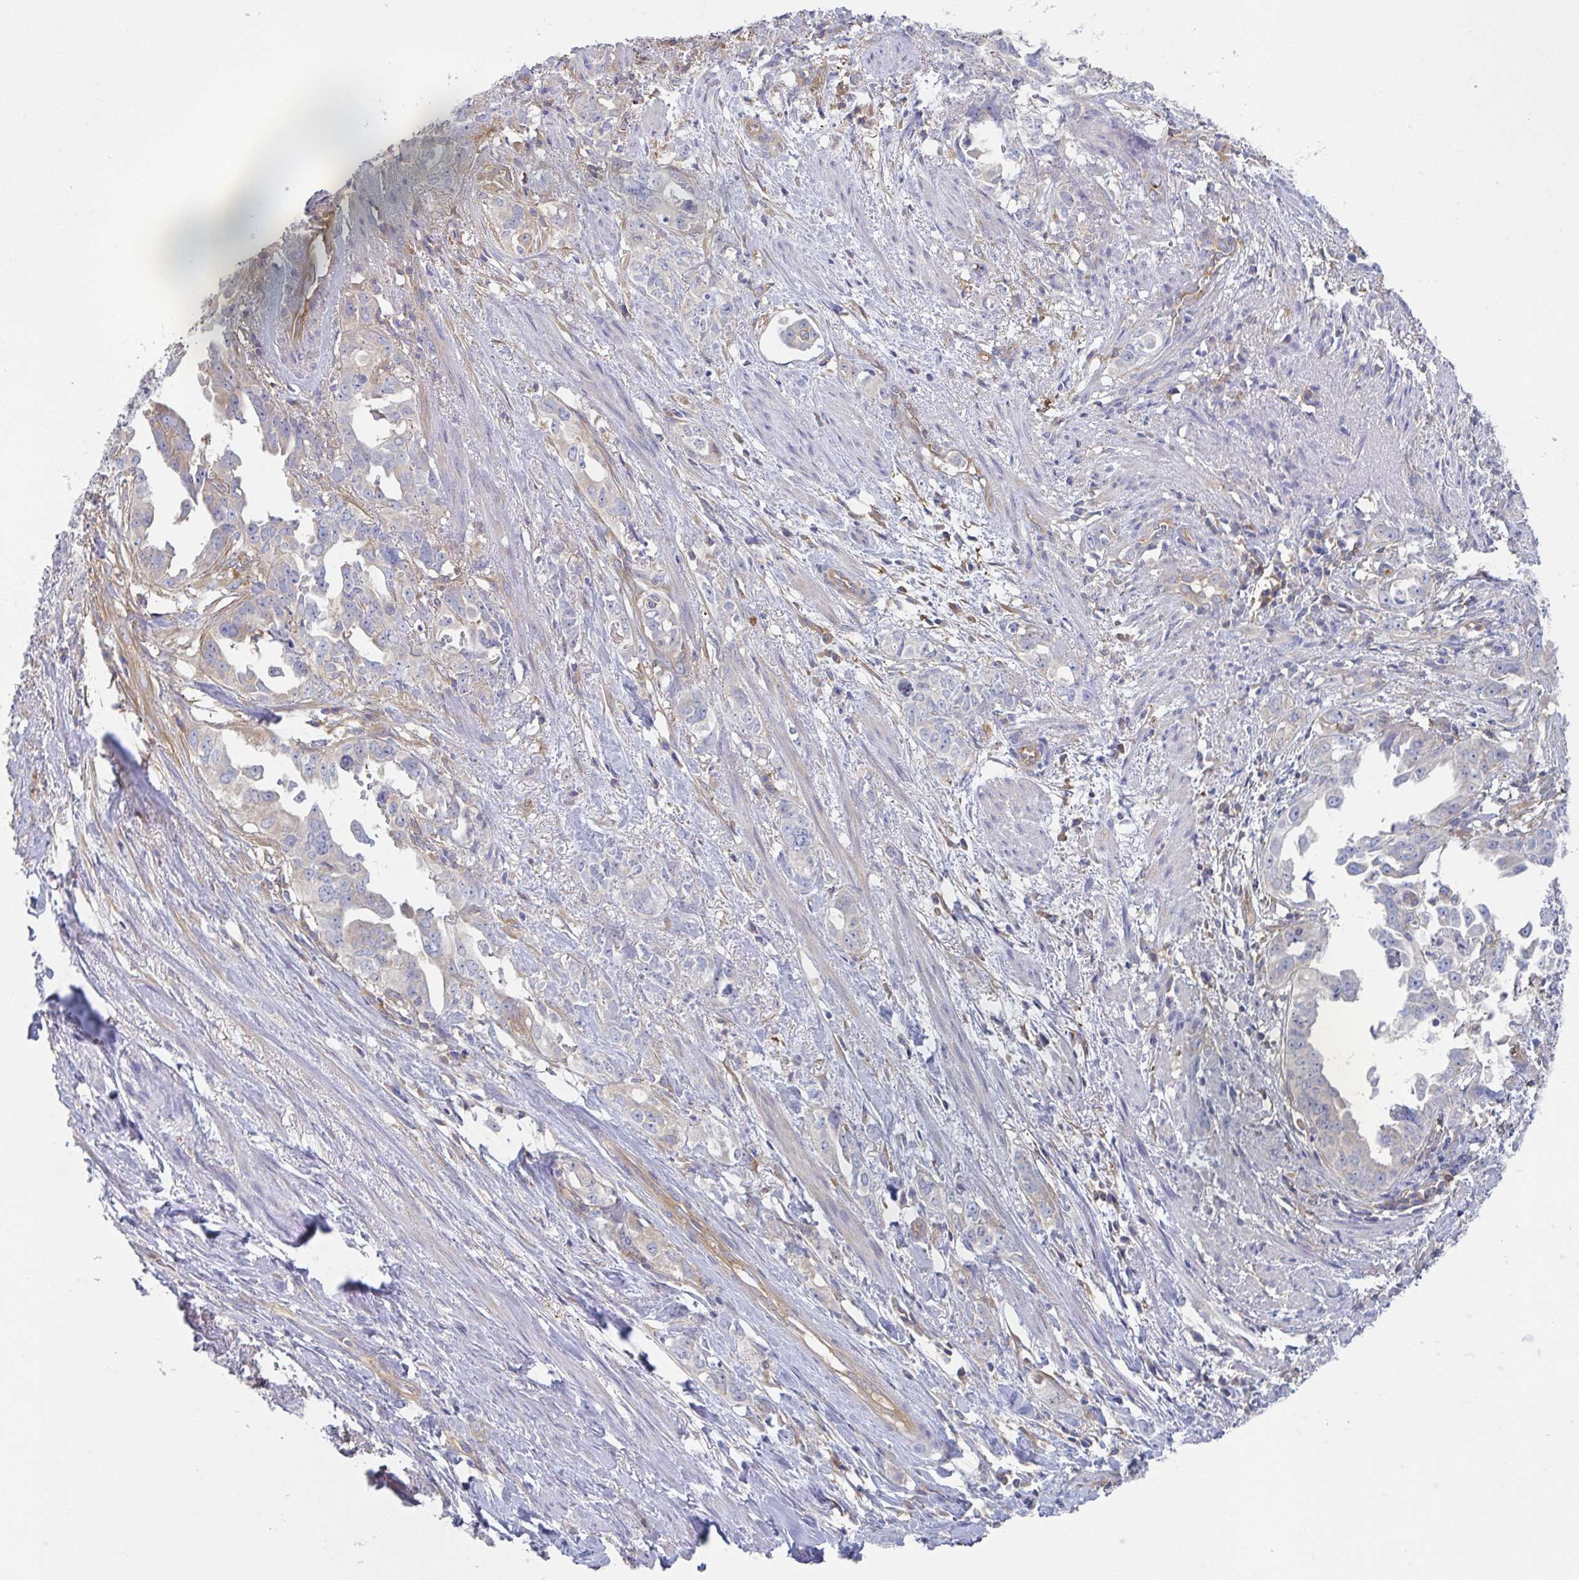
{"staining": {"intensity": "negative", "quantity": "none", "location": "none"}, "tissue": "endometrial cancer", "cell_type": "Tumor cells", "image_type": "cancer", "snomed": [{"axis": "morphology", "description": "Adenocarcinoma, NOS"}, {"axis": "topography", "description": "Endometrium"}], "caption": "Tumor cells are negative for protein expression in human endometrial cancer (adenocarcinoma).", "gene": "AMPD2", "patient": {"sex": "female", "age": 65}}